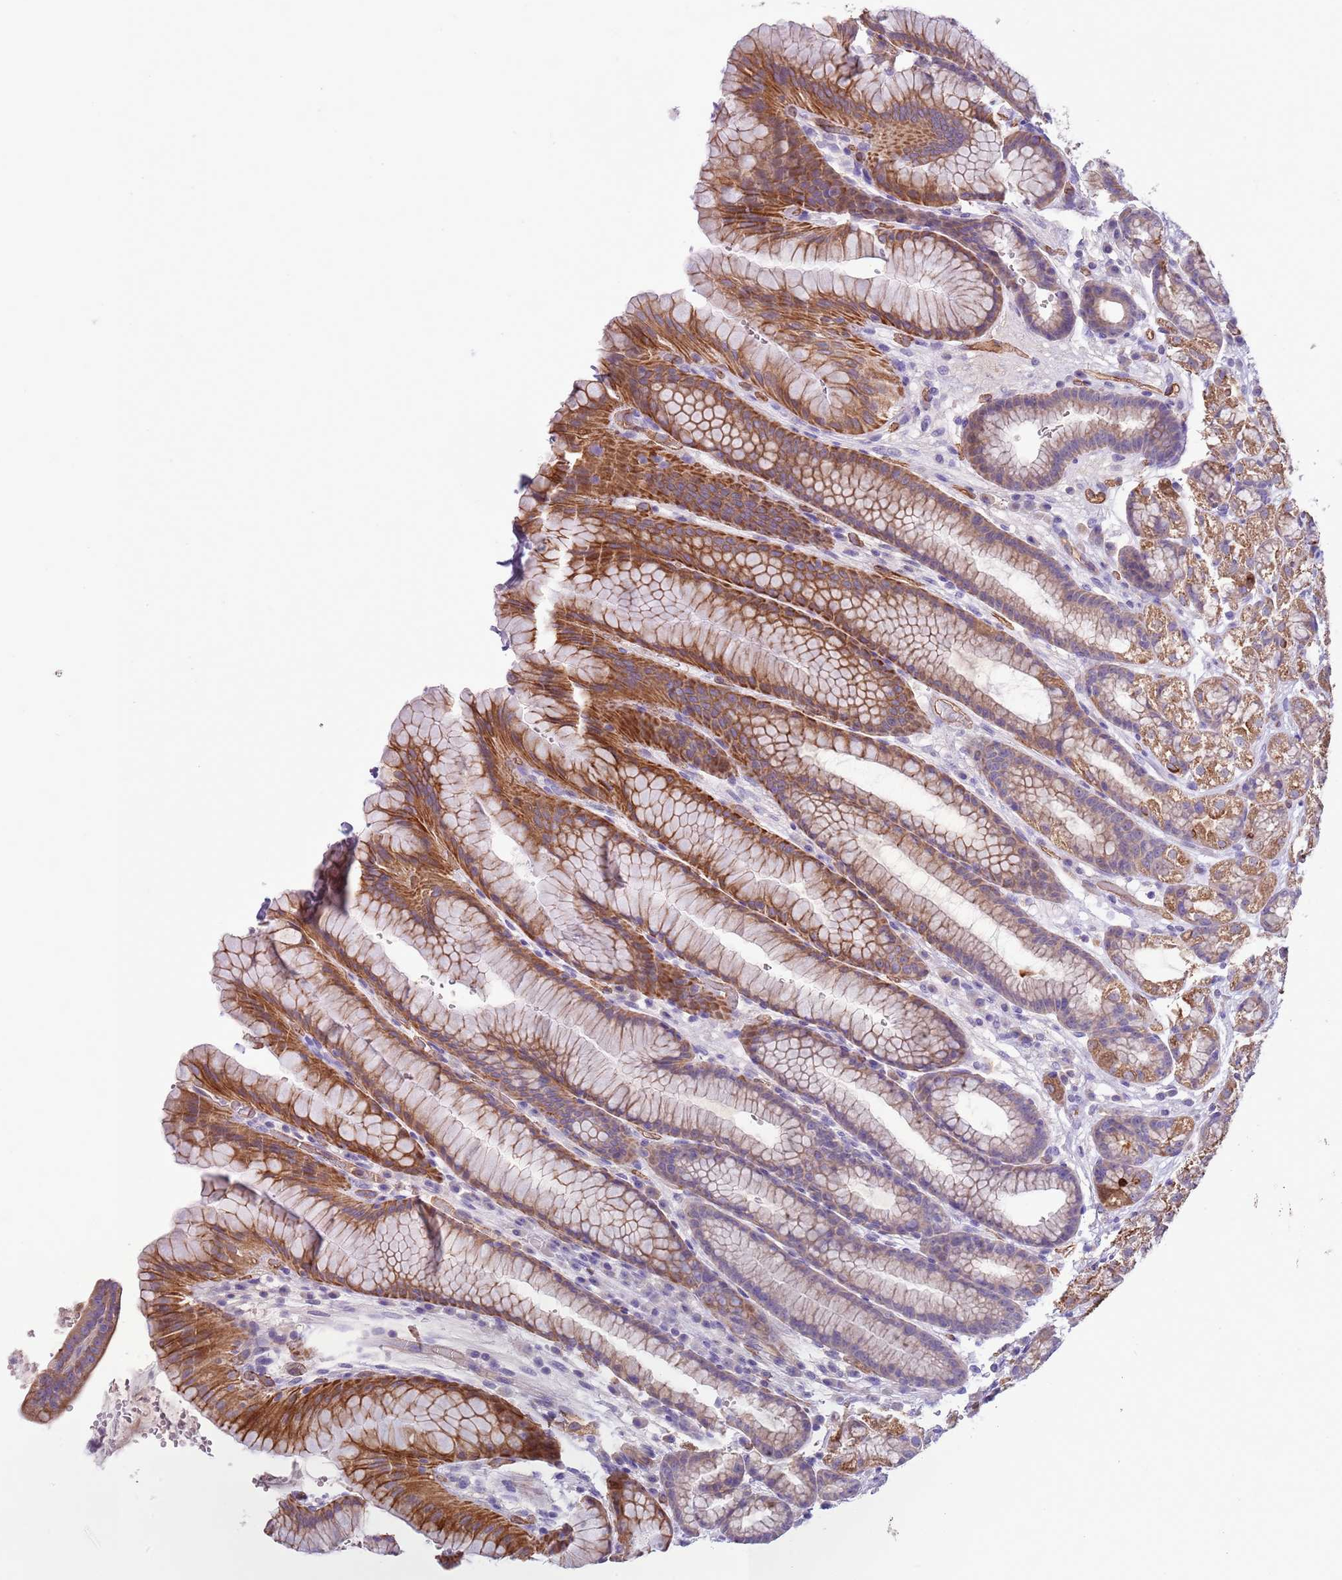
{"staining": {"intensity": "strong", "quantity": "25%-75%", "location": "cytoplasmic/membranous"}, "tissue": "stomach", "cell_type": "Glandular cells", "image_type": "normal", "snomed": [{"axis": "morphology", "description": "Normal tissue, NOS"}, {"axis": "morphology", "description": "Adenocarcinoma, NOS"}, {"axis": "topography", "description": "Stomach"}], "caption": "Immunohistochemistry of benign human stomach reveals high levels of strong cytoplasmic/membranous staining in approximately 25%-75% of glandular cells.", "gene": "HES3", "patient": {"sex": "male", "age": 57}}